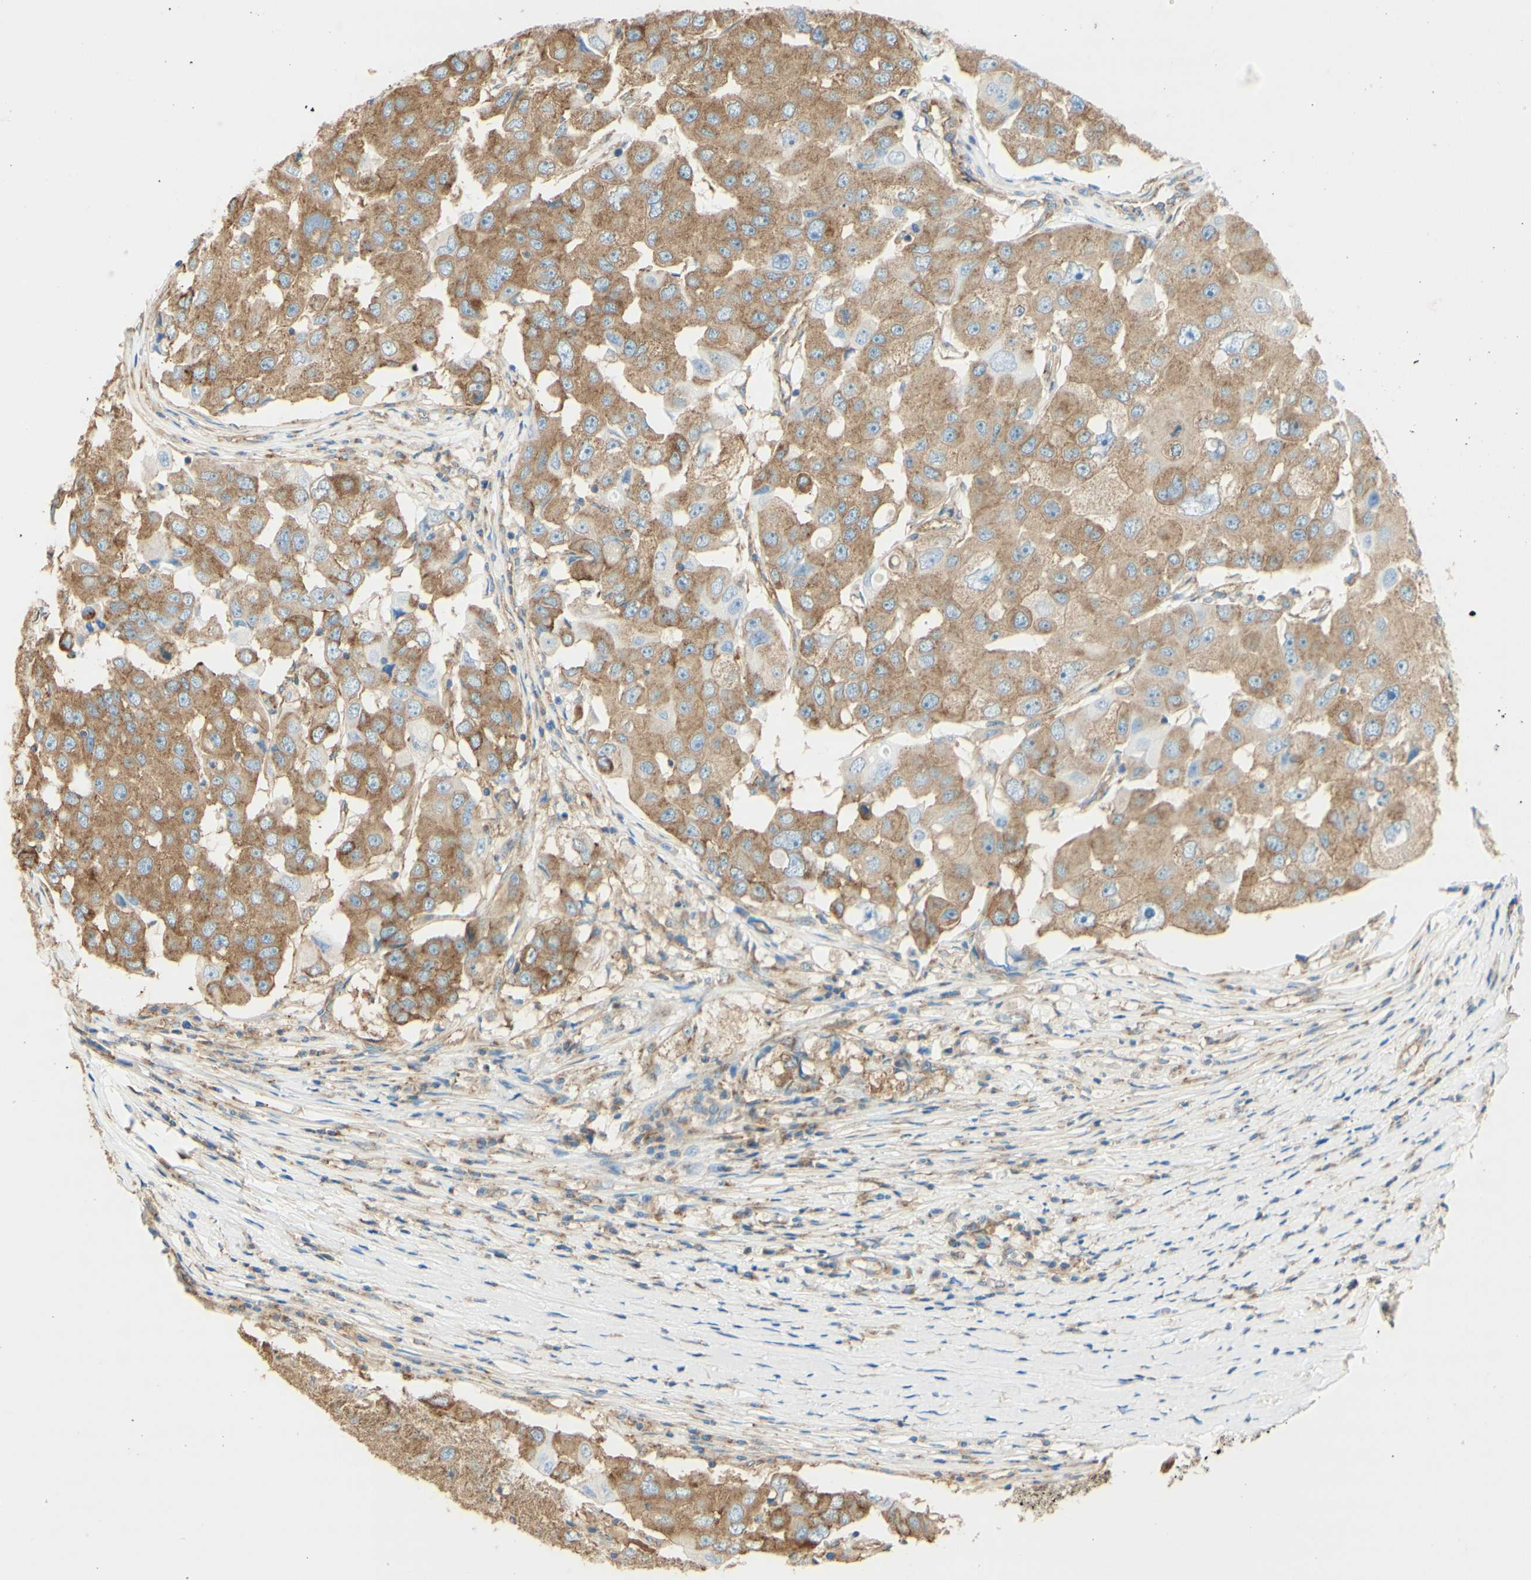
{"staining": {"intensity": "moderate", "quantity": ">75%", "location": "cytoplasmic/membranous"}, "tissue": "breast cancer", "cell_type": "Tumor cells", "image_type": "cancer", "snomed": [{"axis": "morphology", "description": "Duct carcinoma"}, {"axis": "topography", "description": "Breast"}], "caption": "This image shows immunohistochemistry (IHC) staining of human infiltrating ductal carcinoma (breast), with medium moderate cytoplasmic/membranous staining in approximately >75% of tumor cells.", "gene": "CLTC", "patient": {"sex": "female", "age": 27}}